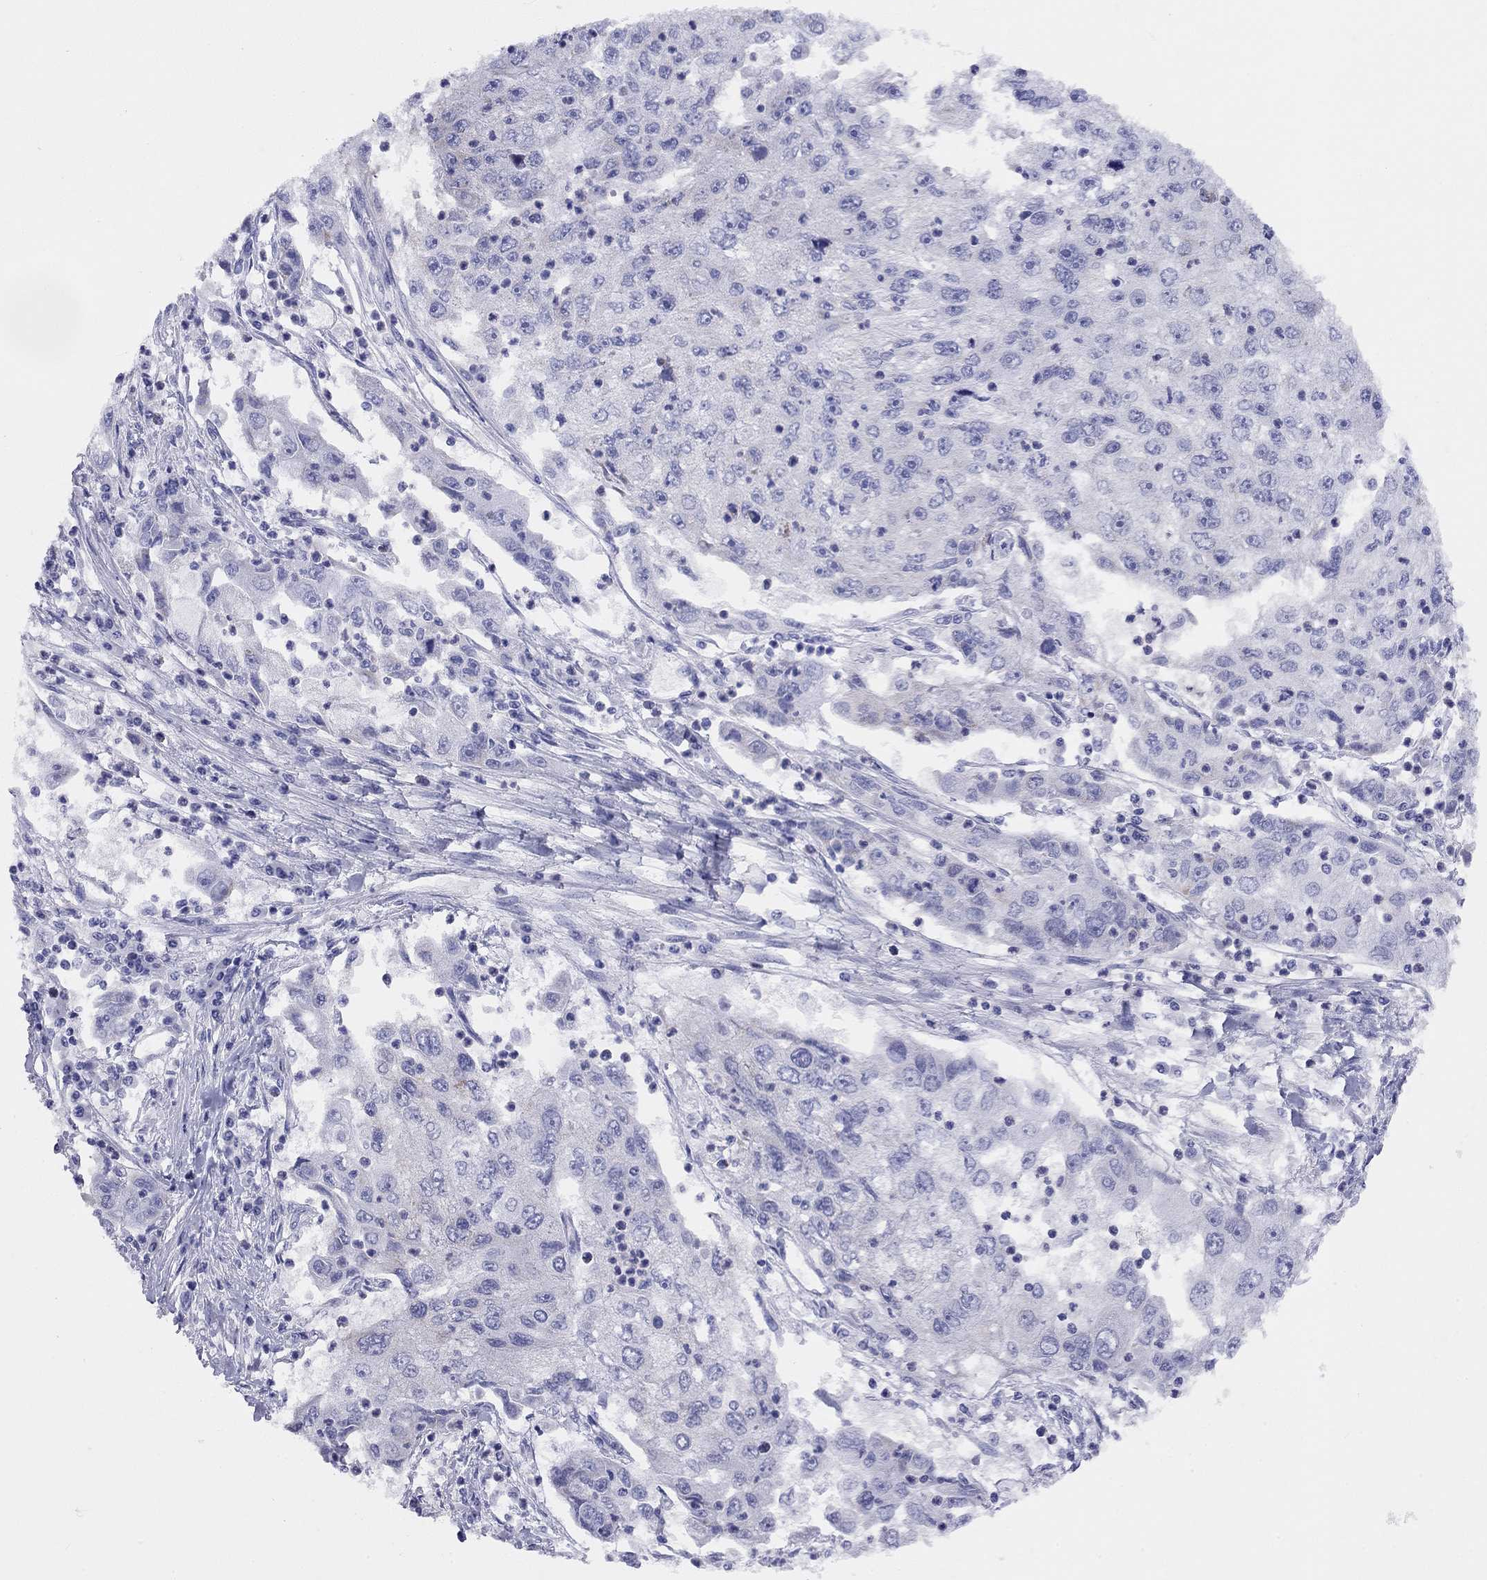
{"staining": {"intensity": "negative", "quantity": "none", "location": "none"}, "tissue": "cervical cancer", "cell_type": "Tumor cells", "image_type": "cancer", "snomed": [{"axis": "morphology", "description": "Squamous cell carcinoma, NOS"}, {"axis": "topography", "description": "Cervix"}], "caption": "High power microscopy histopathology image of an immunohistochemistry (IHC) micrograph of cervical cancer (squamous cell carcinoma), revealing no significant expression in tumor cells.", "gene": "DPY19L2", "patient": {"sex": "female", "age": 36}}